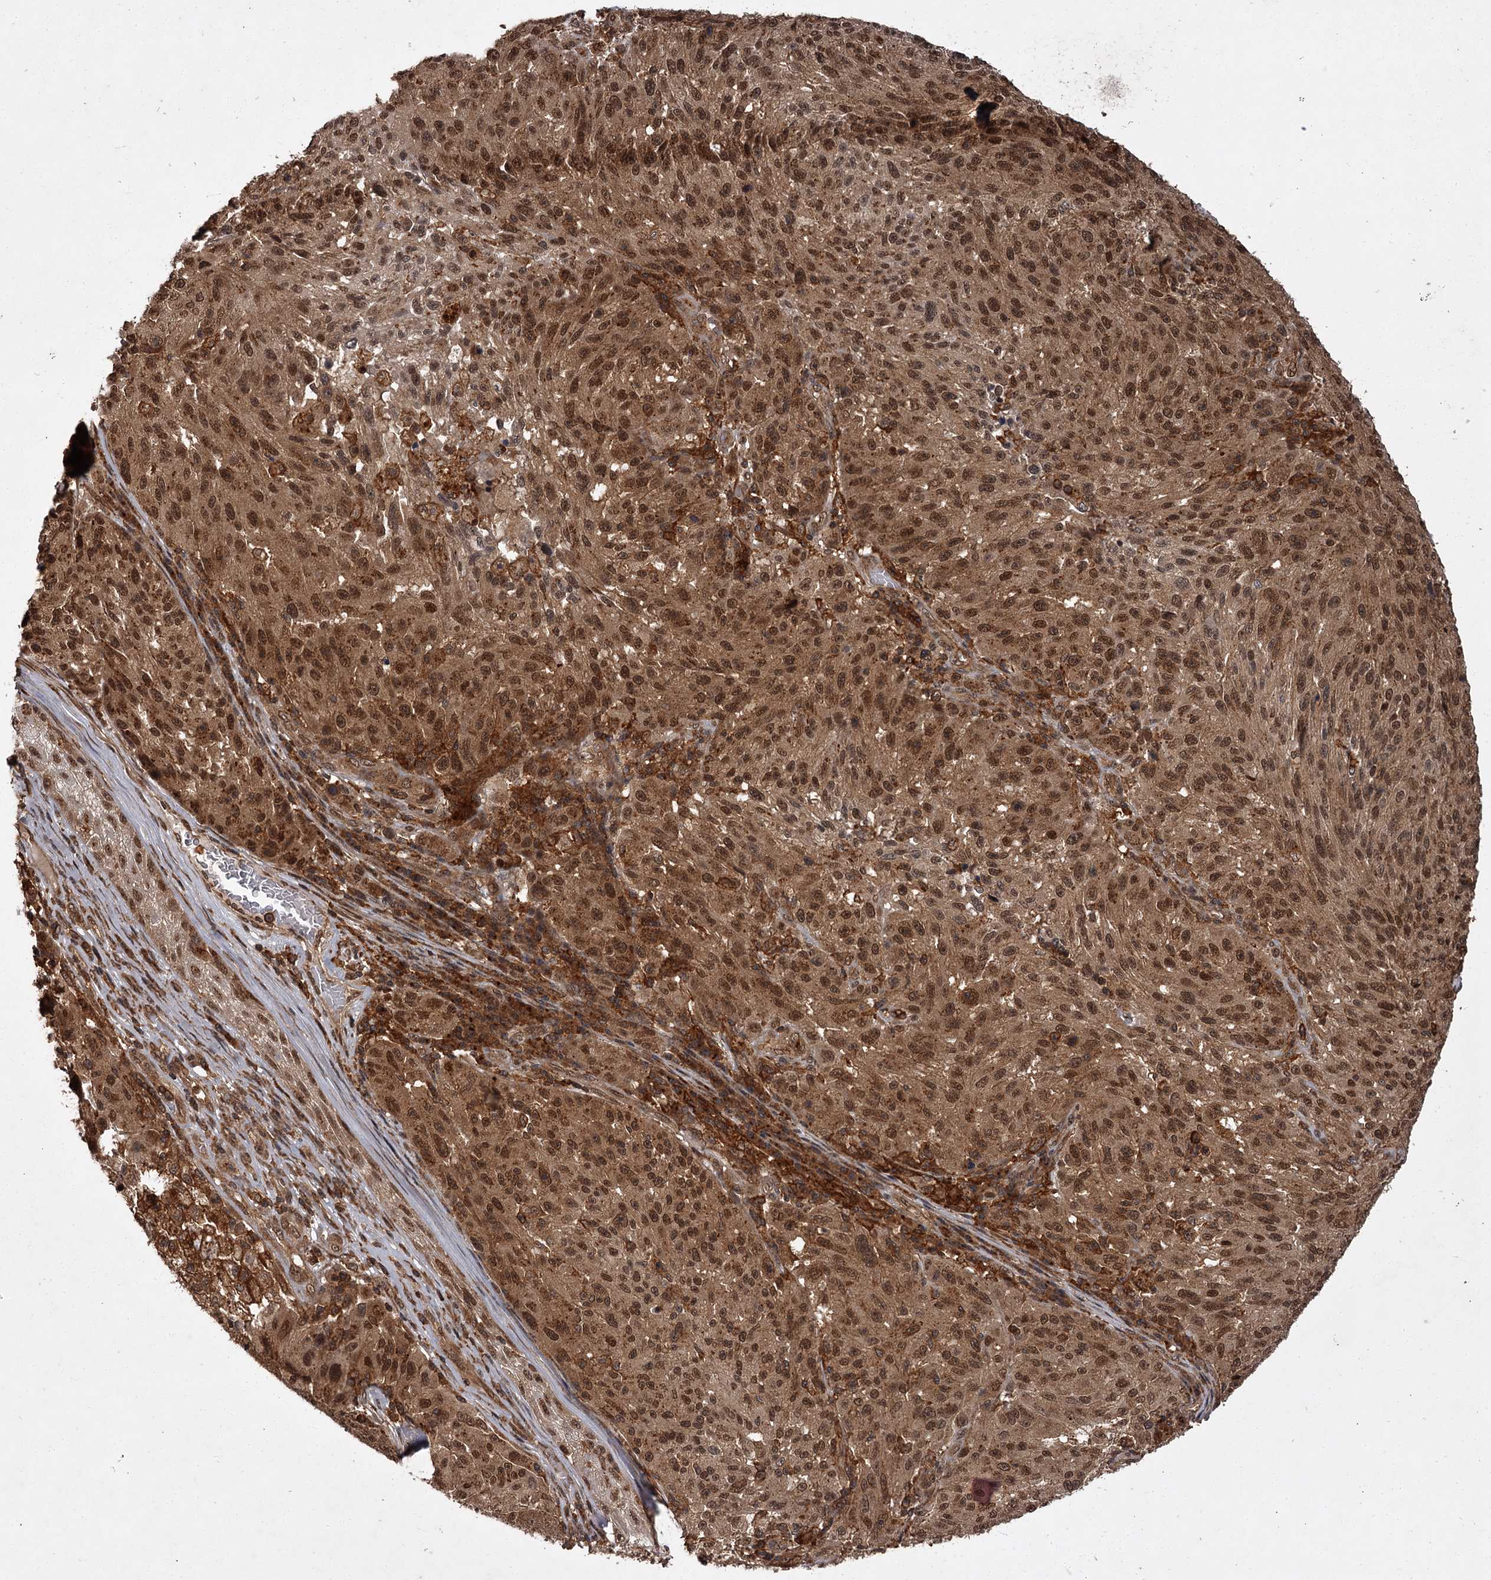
{"staining": {"intensity": "moderate", "quantity": ">75%", "location": "cytoplasmic/membranous,nuclear"}, "tissue": "melanoma", "cell_type": "Tumor cells", "image_type": "cancer", "snomed": [{"axis": "morphology", "description": "Malignant melanoma, NOS"}, {"axis": "topography", "description": "Skin"}], "caption": "Immunohistochemistry (DAB (3,3'-diaminobenzidine)) staining of human melanoma demonstrates moderate cytoplasmic/membranous and nuclear protein expression in approximately >75% of tumor cells.", "gene": "TBC1D23", "patient": {"sex": "male", "age": 53}}